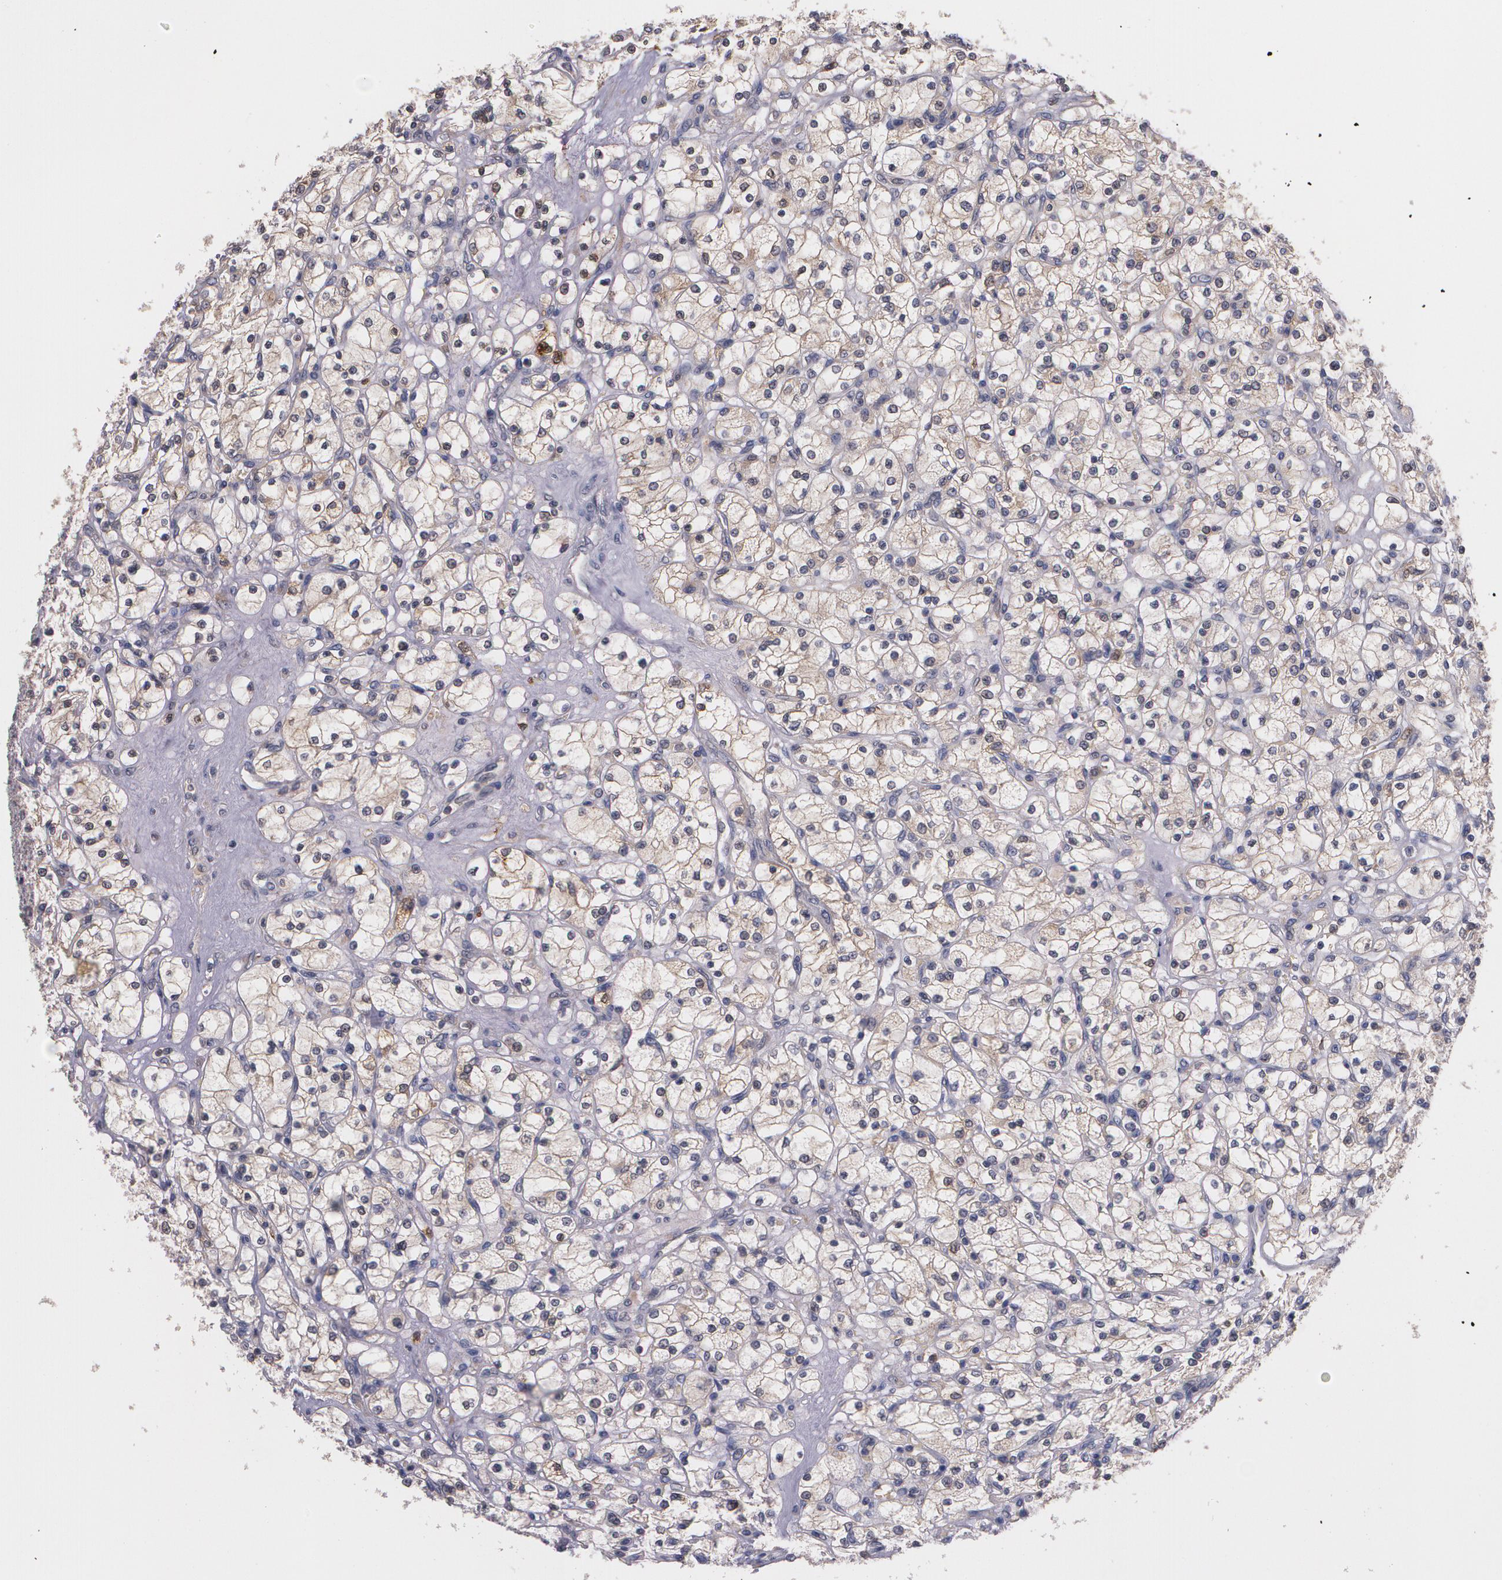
{"staining": {"intensity": "moderate", "quantity": "25%-75%", "location": "cytoplasmic/membranous"}, "tissue": "renal cancer", "cell_type": "Tumor cells", "image_type": "cancer", "snomed": [{"axis": "morphology", "description": "Adenocarcinoma, NOS"}, {"axis": "topography", "description": "Kidney"}], "caption": "Renal cancer stained with DAB (3,3'-diaminobenzidine) IHC shows medium levels of moderate cytoplasmic/membranous staining in approximately 25%-75% of tumor cells.", "gene": "IFNGR2", "patient": {"sex": "female", "age": 83}}